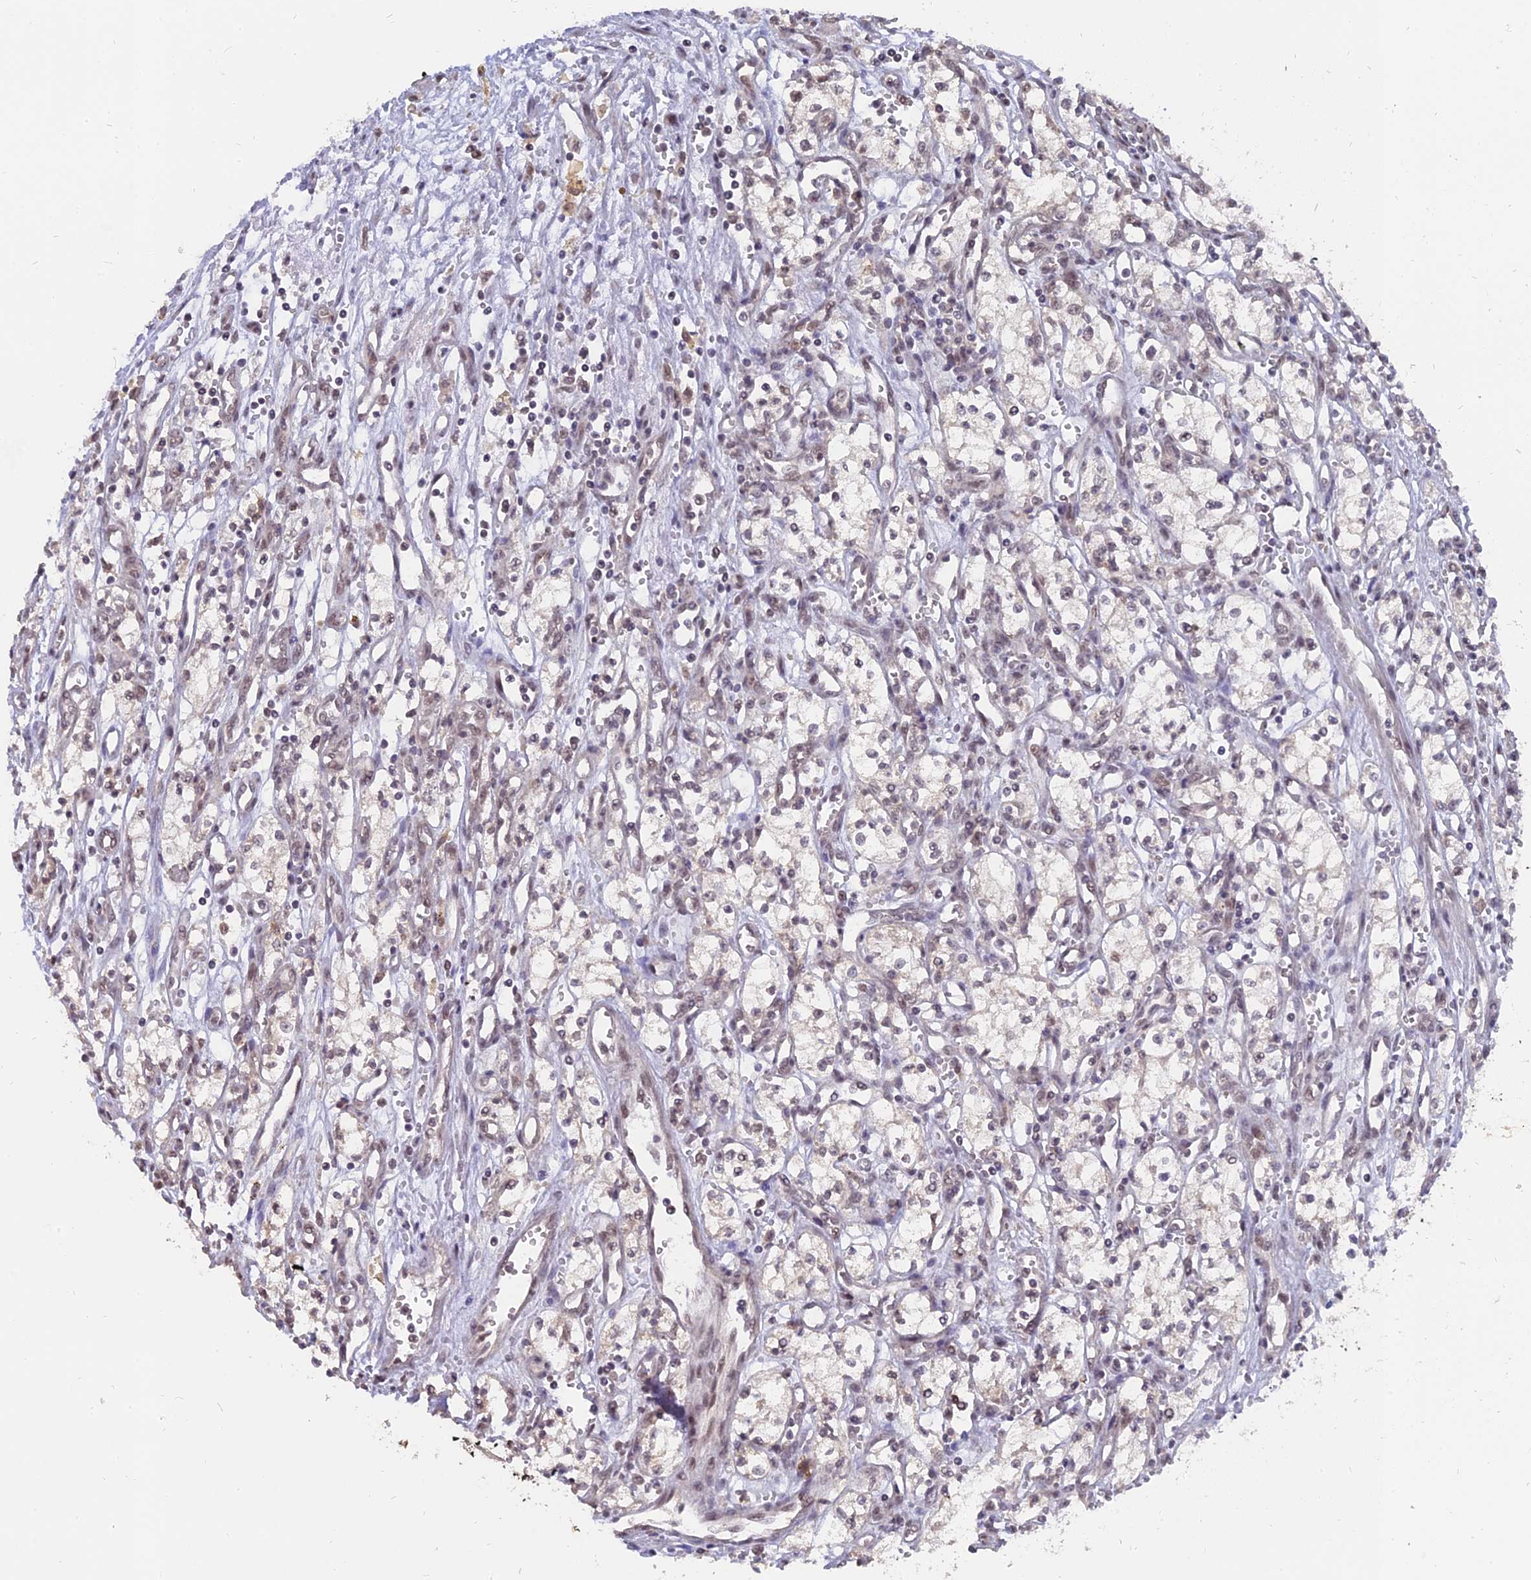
{"staining": {"intensity": "weak", "quantity": "<25%", "location": "nuclear"}, "tissue": "renal cancer", "cell_type": "Tumor cells", "image_type": "cancer", "snomed": [{"axis": "morphology", "description": "Adenocarcinoma, NOS"}, {"axis": "topography", "description": "Kidney"}], "caption": "Immunohistochemical staining of human adenocarcinoma (renal) exhibits no significant positivity in tumor cells. (DAB IHC visualized using brightfield microscopy, high magnification).", "gene": "NR1H3", "patient": {"sex": "male", "age": 59}}